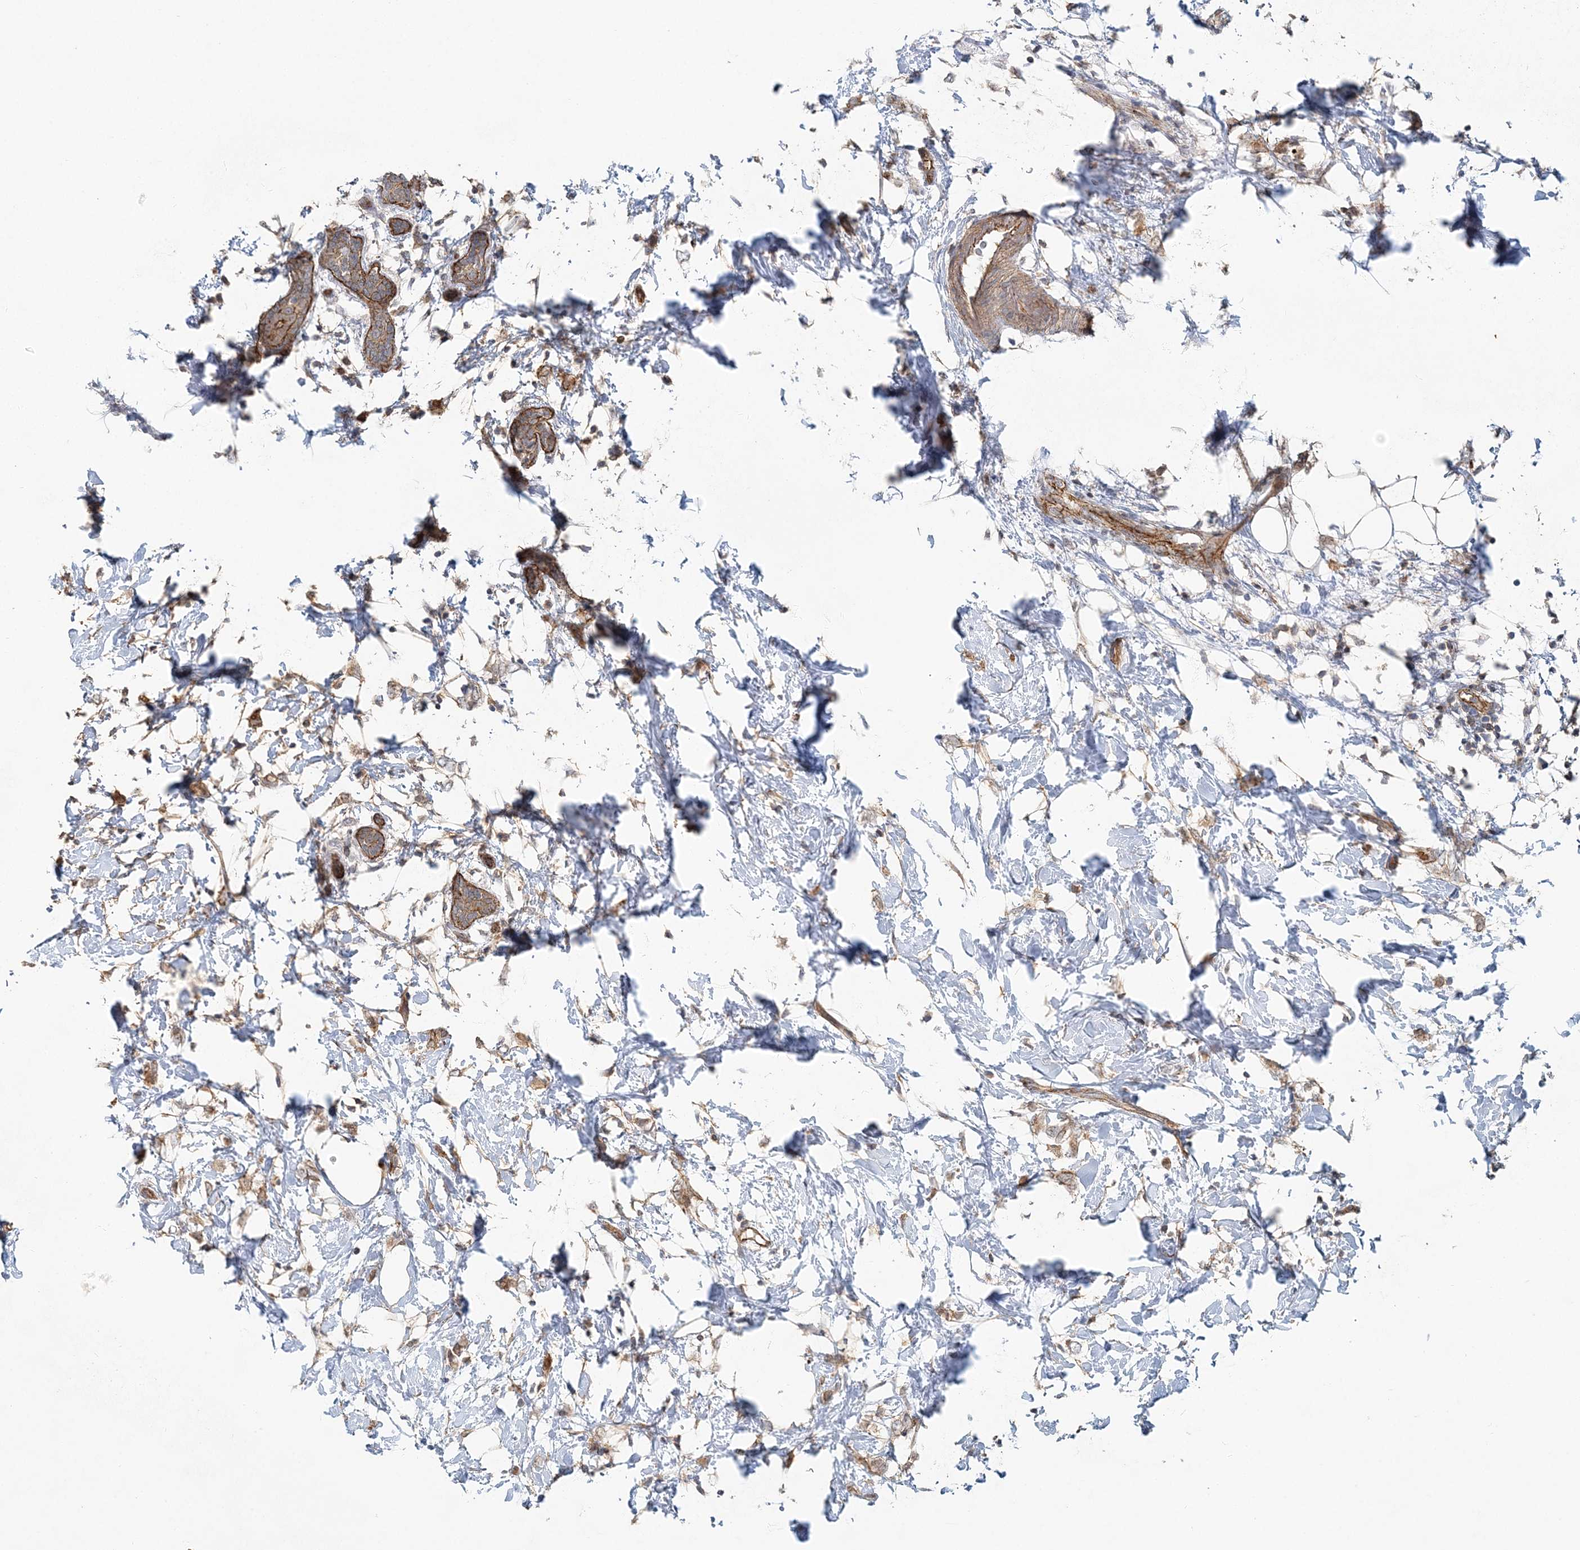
{"staining": {"intensity": "moderate", "quantity": ">75%", "location": "cytoplasmic/membranous"}, "tissue": "breast cancer", "cell_type": "Tumor cells", "image_type": "cancer", "snomed": [{"axis": "morphology", "description": "Normal tissue, NOS"}, {"axis": "morphology", "description": "Lobular carcinoma"}, {"axis": "topography", "description": "Breast"}], "caption": "IHC image of neoplastic tissue: breast cancer stained using IHC displays medium levels of moderate protein expression localized specifically in the cytoplasmic/membranous of tumor cells, appearing as a cytoplasmic/membranous brown color.", "gene": "MAT2B", "patient": {"sex": "female", "age": 47}}